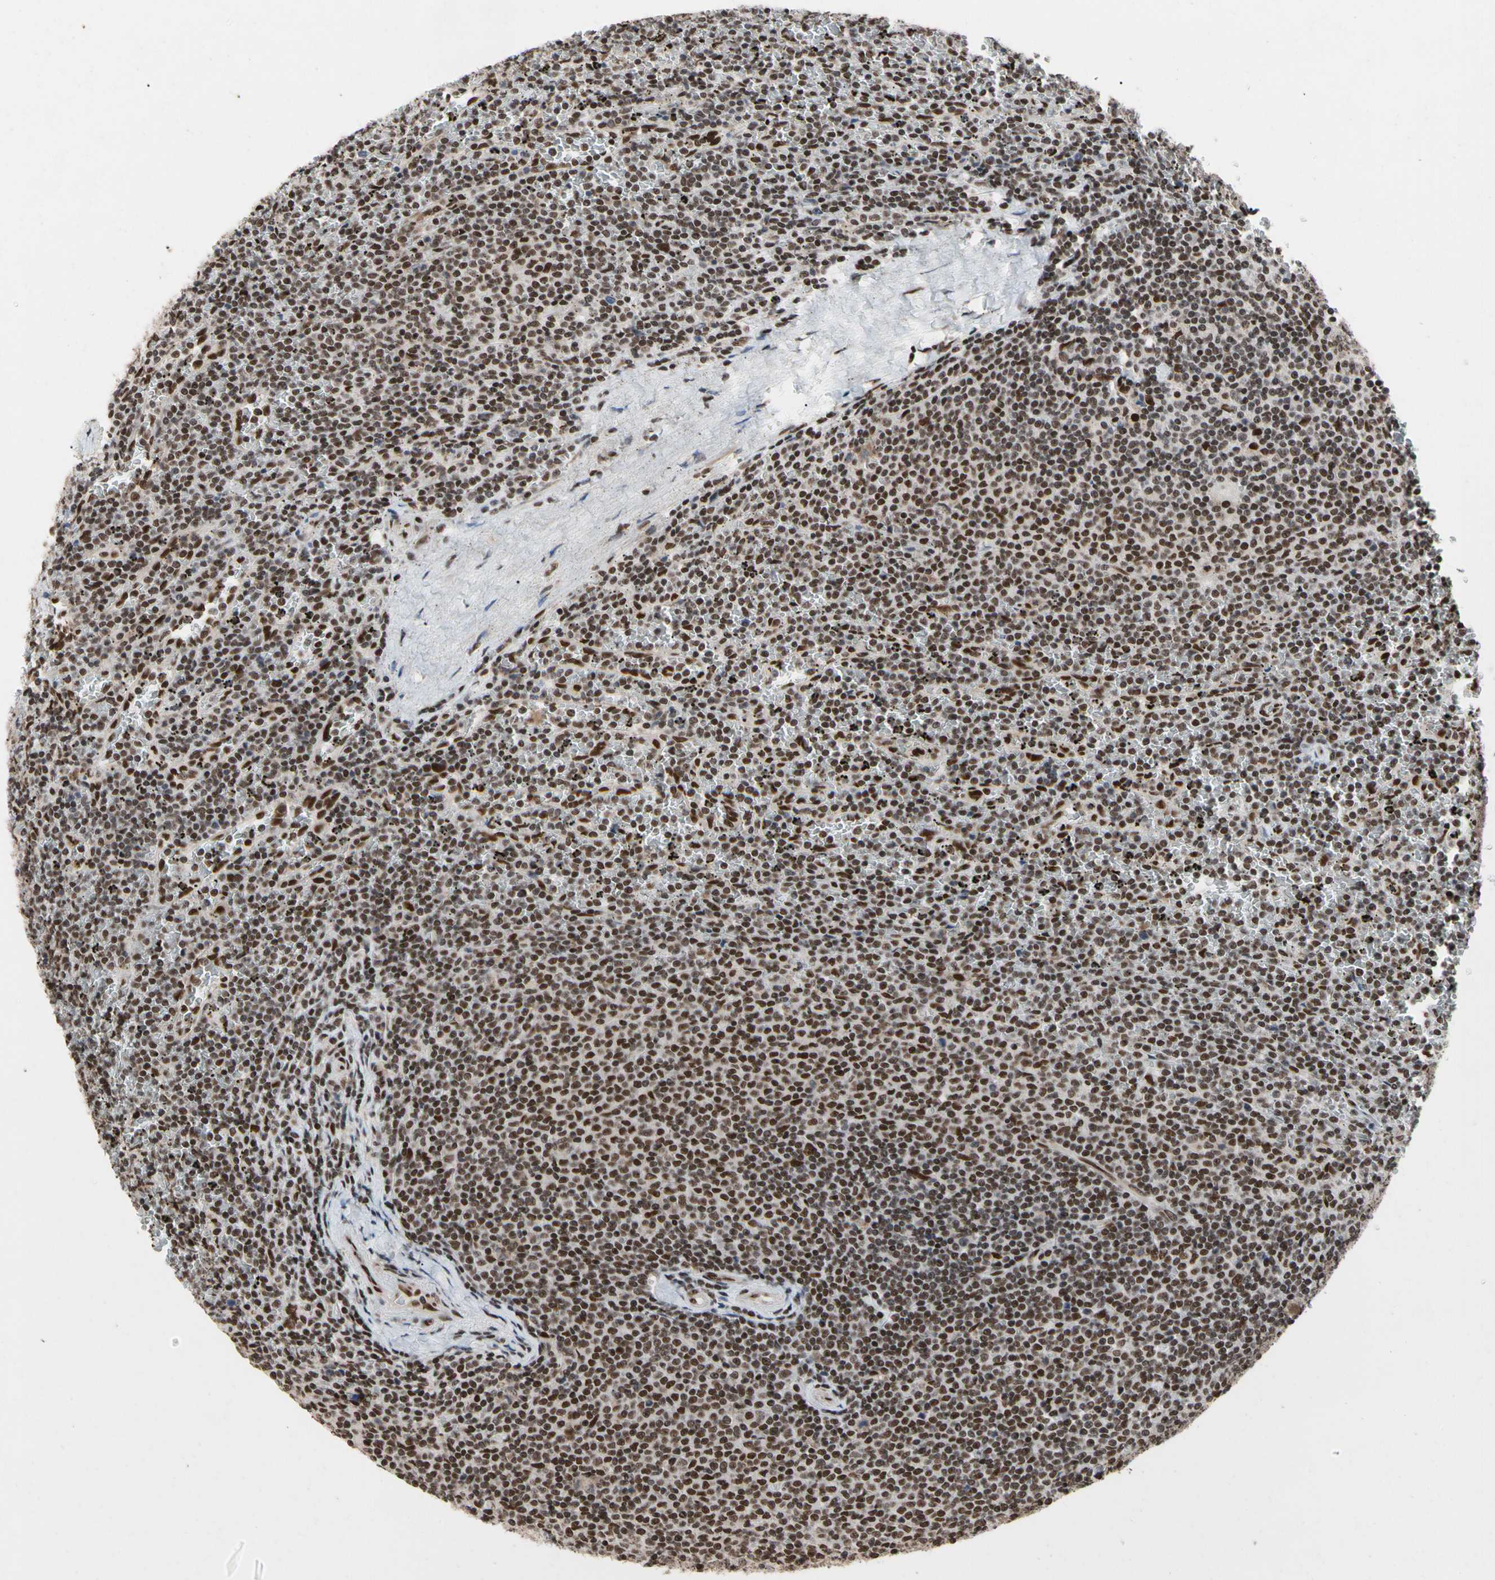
{"staining": {"intensity": "moderate", "quantity": ">75%", "location": "nuclear"}, "tissue": "lymphoma", "cell_type": "Tumor cells", "image_type": "cancer", "snomed": [{"axis": "morphology", "description": "Malignant lymphoma, non-Hodgkin's type, Low grade"}, {"axis": "topography", "description": "Spleen"}], "caption": "Moderate nuclear positivity is seen in about >75% of tumor cells in lymphoma. Ihc stains the protein in brown and the nuclei are stained blue.", "gene": "FAM98B", "patient": {"sex": "female", "age": 77}}